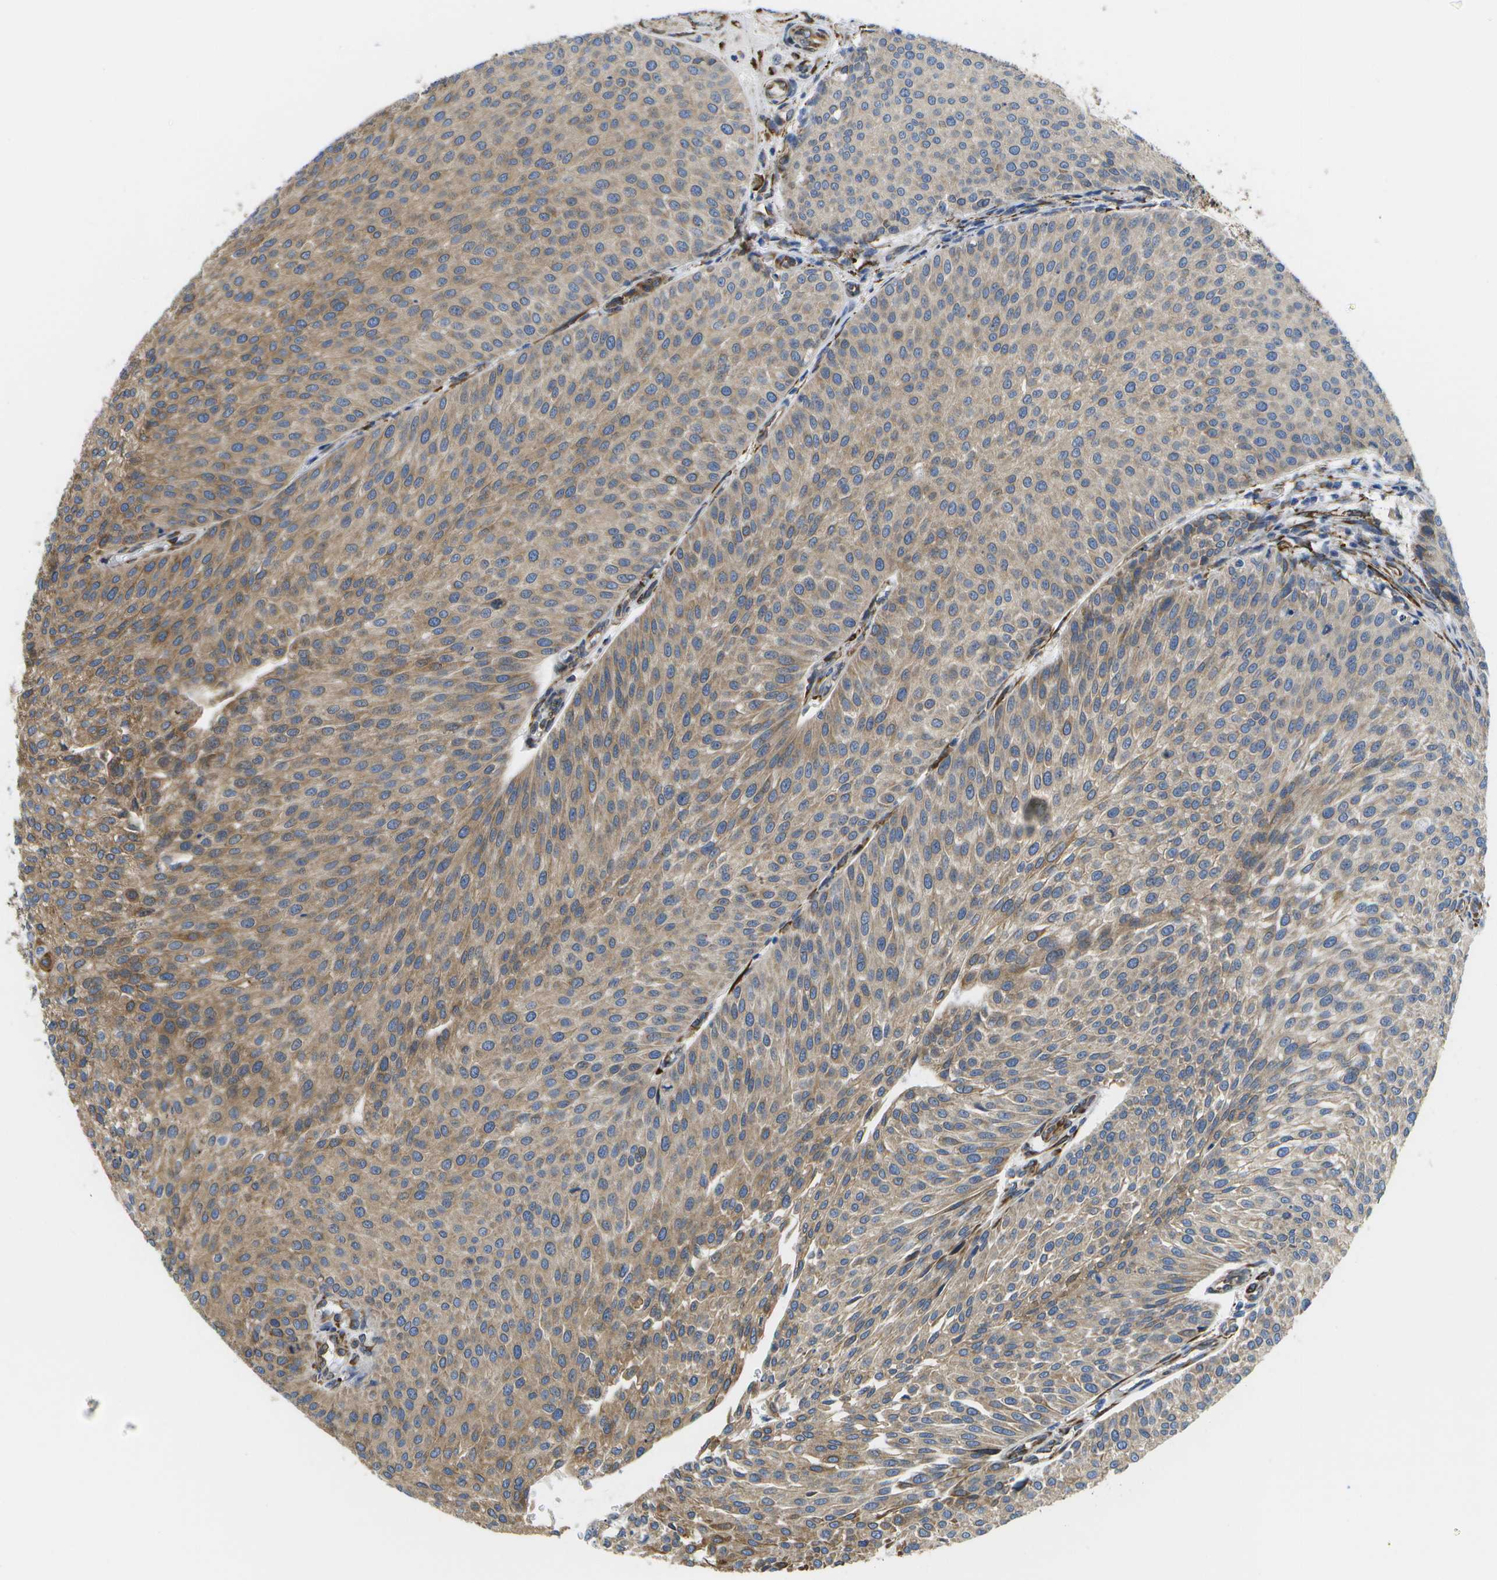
{"staining": {"intensity": "moderate", "quantity": ">75%", "location": "cytoplasmic/membranous"}, "tissue": "urothelial cancer", "cell_type": "Tumor cells", "image_type": "cancer", "snomed": [{"axis": "morphology", "description": "Urothelial carcinoma, Low grade"}, {"axis": "topography", "description": "Smooth muscle"}, {"axis": "topography", "description": "Urinary bladder"}], "caption": "Approximately >75% of tumor cells in urothelial cancer display moderate cytoplasmic/membranous protein expression as visualized by brown immunohistochemical staining.", "gene": "ZDHHC17", "patient": {"sex": "male", "age": 60}}